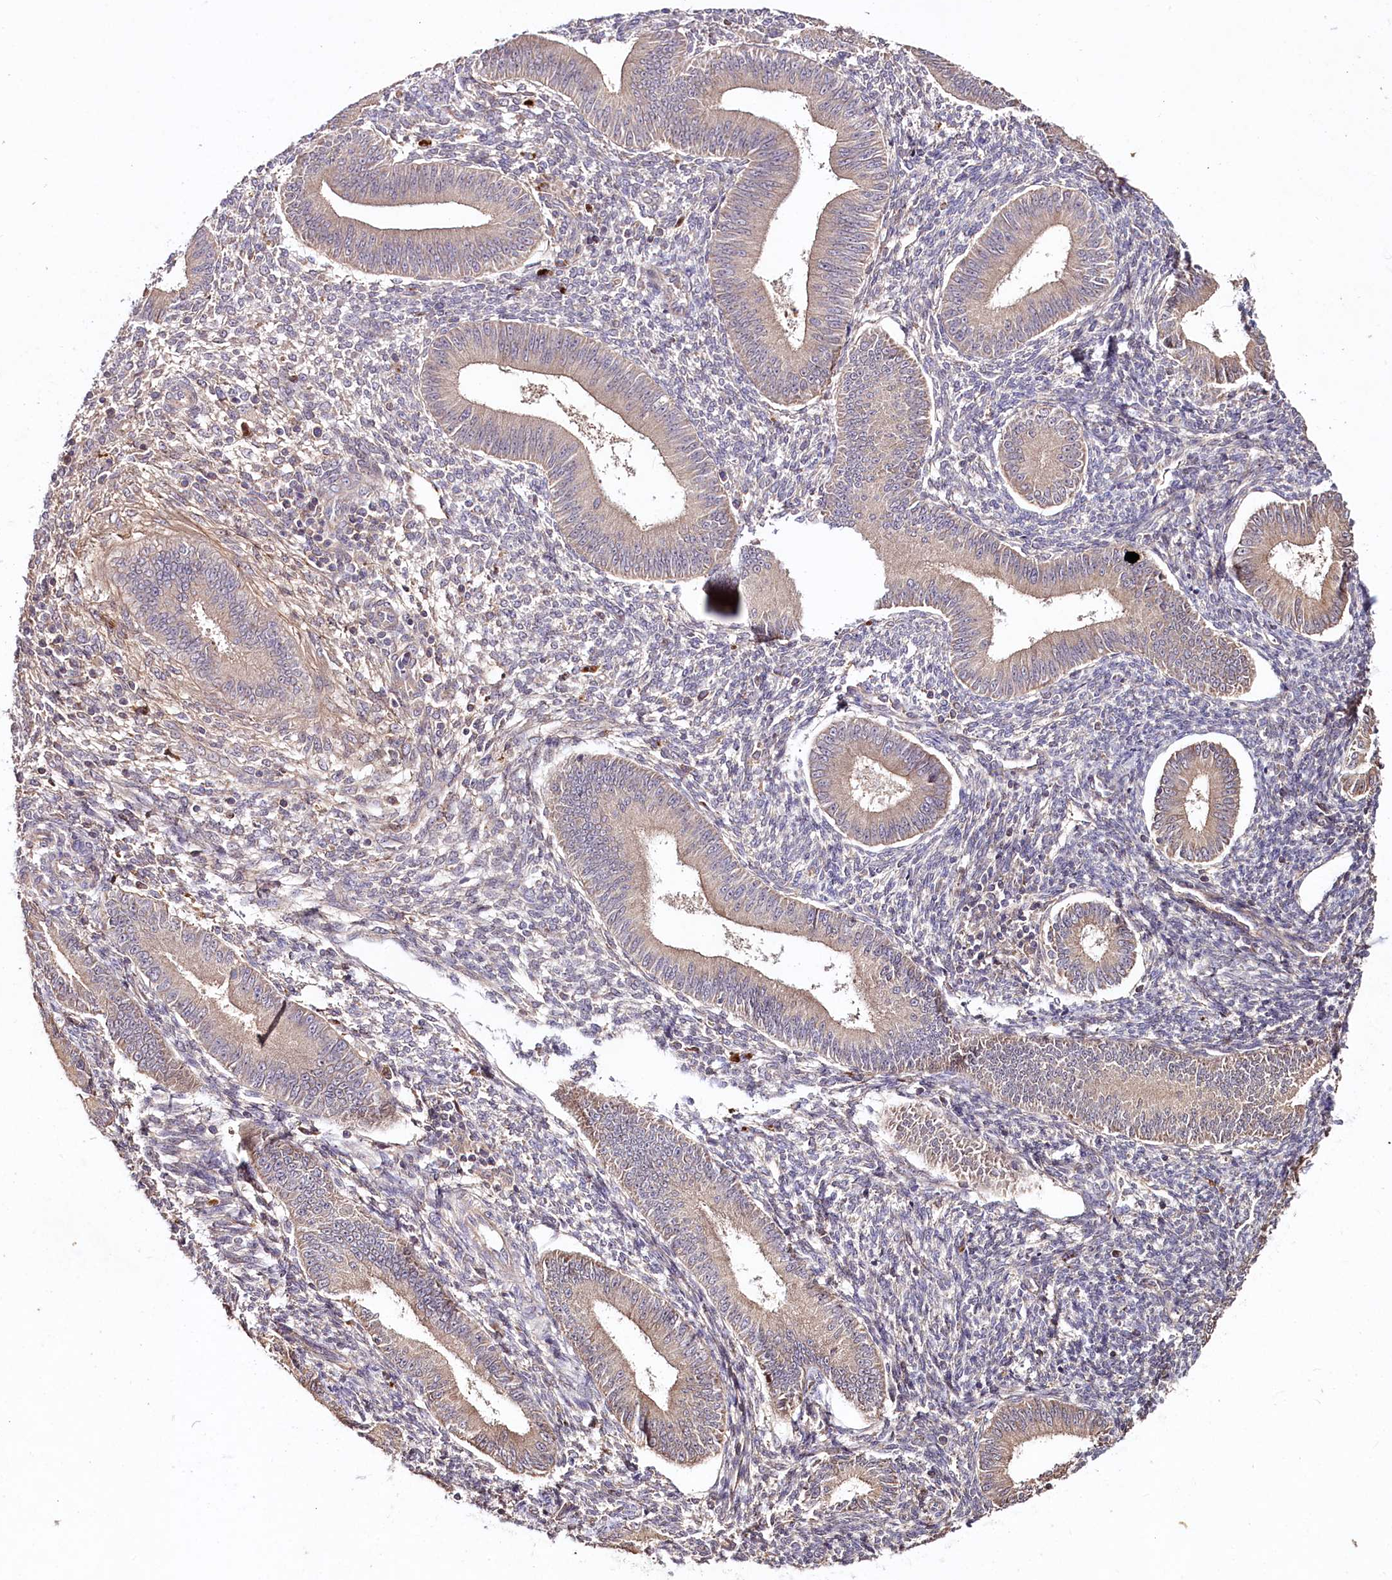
{"staining": {"intensity": "moderate", "quantity": "<25%", "location": "cytoplasmic/membranous"}, "tissue": "endometrium", "cell_type": "Cells in endometrial stroma", "image_type": "normal", "snomed": [{"axis": "morphology", "description": "Normal tissue, NOS"}, {"axis": "topography", "description": "Uterus"}, {"axis": "topography", "description": "Endometrium"}], "caption": "Moderate cytoplasmic/membranous protein expression is appreciated in about <25% of cells in endometrial stroma in endometrium.", "gene": "TNPO3", "patient": {"sex": "female", "age": 48}}